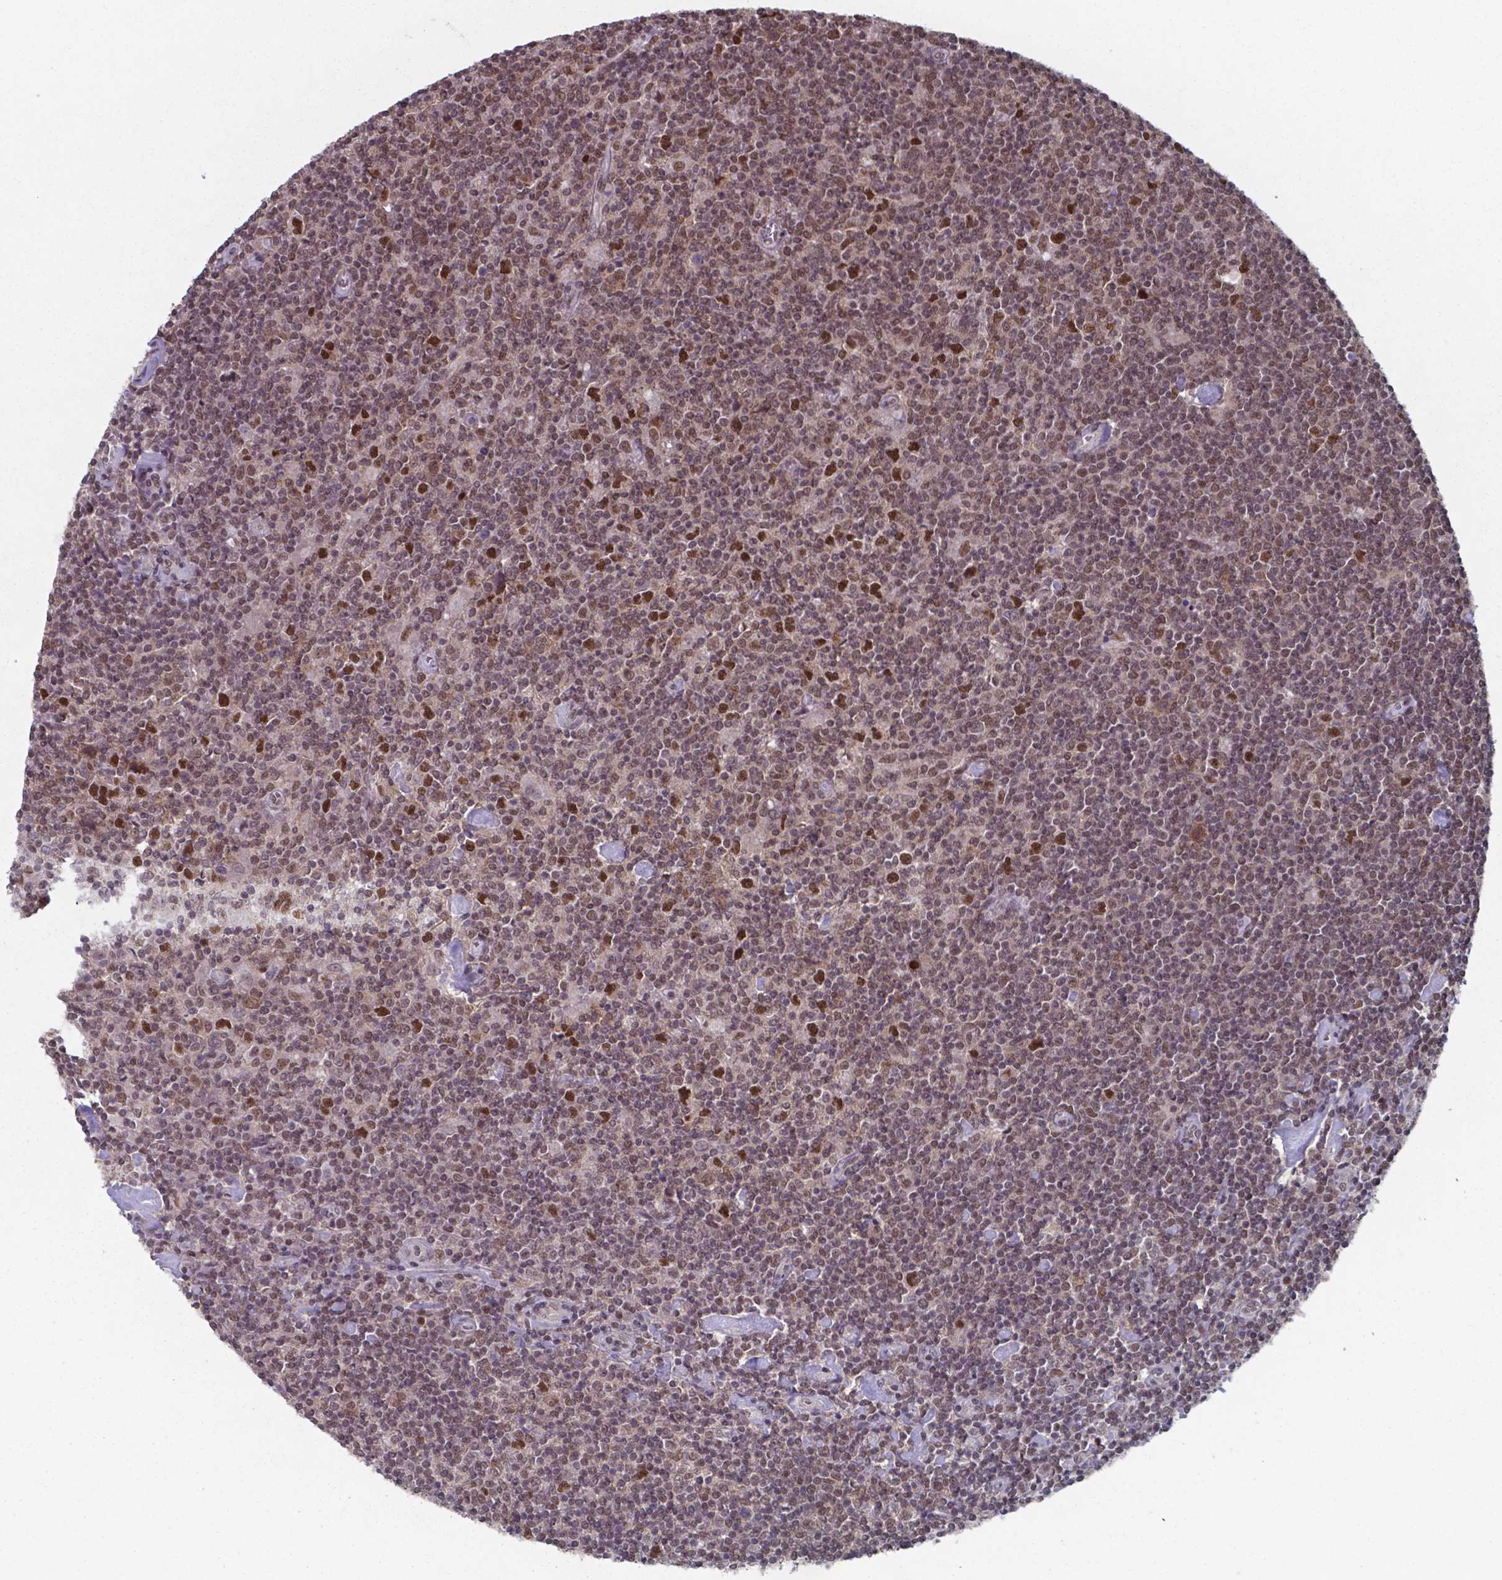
{"staining": {"intensity": "moderate", "quantity": "25%-75%", "location": "nuclear"}, "tissue": "lymphoma", "cell_type": "Tumor cells", "image_type": "cancer", "snomed": [{"axis": "morphology", "description": "Hodgkin's disease, NOS"}, {"axis": "topography", "description": "Lymph node"}], "caption": "Human lymphoma stained with a brown dye shows moderate nuclear positive staining in about 25%-75% of tumor cells.", "gene": "UBA1", "patient": {"sex": "male", "age": 40}}